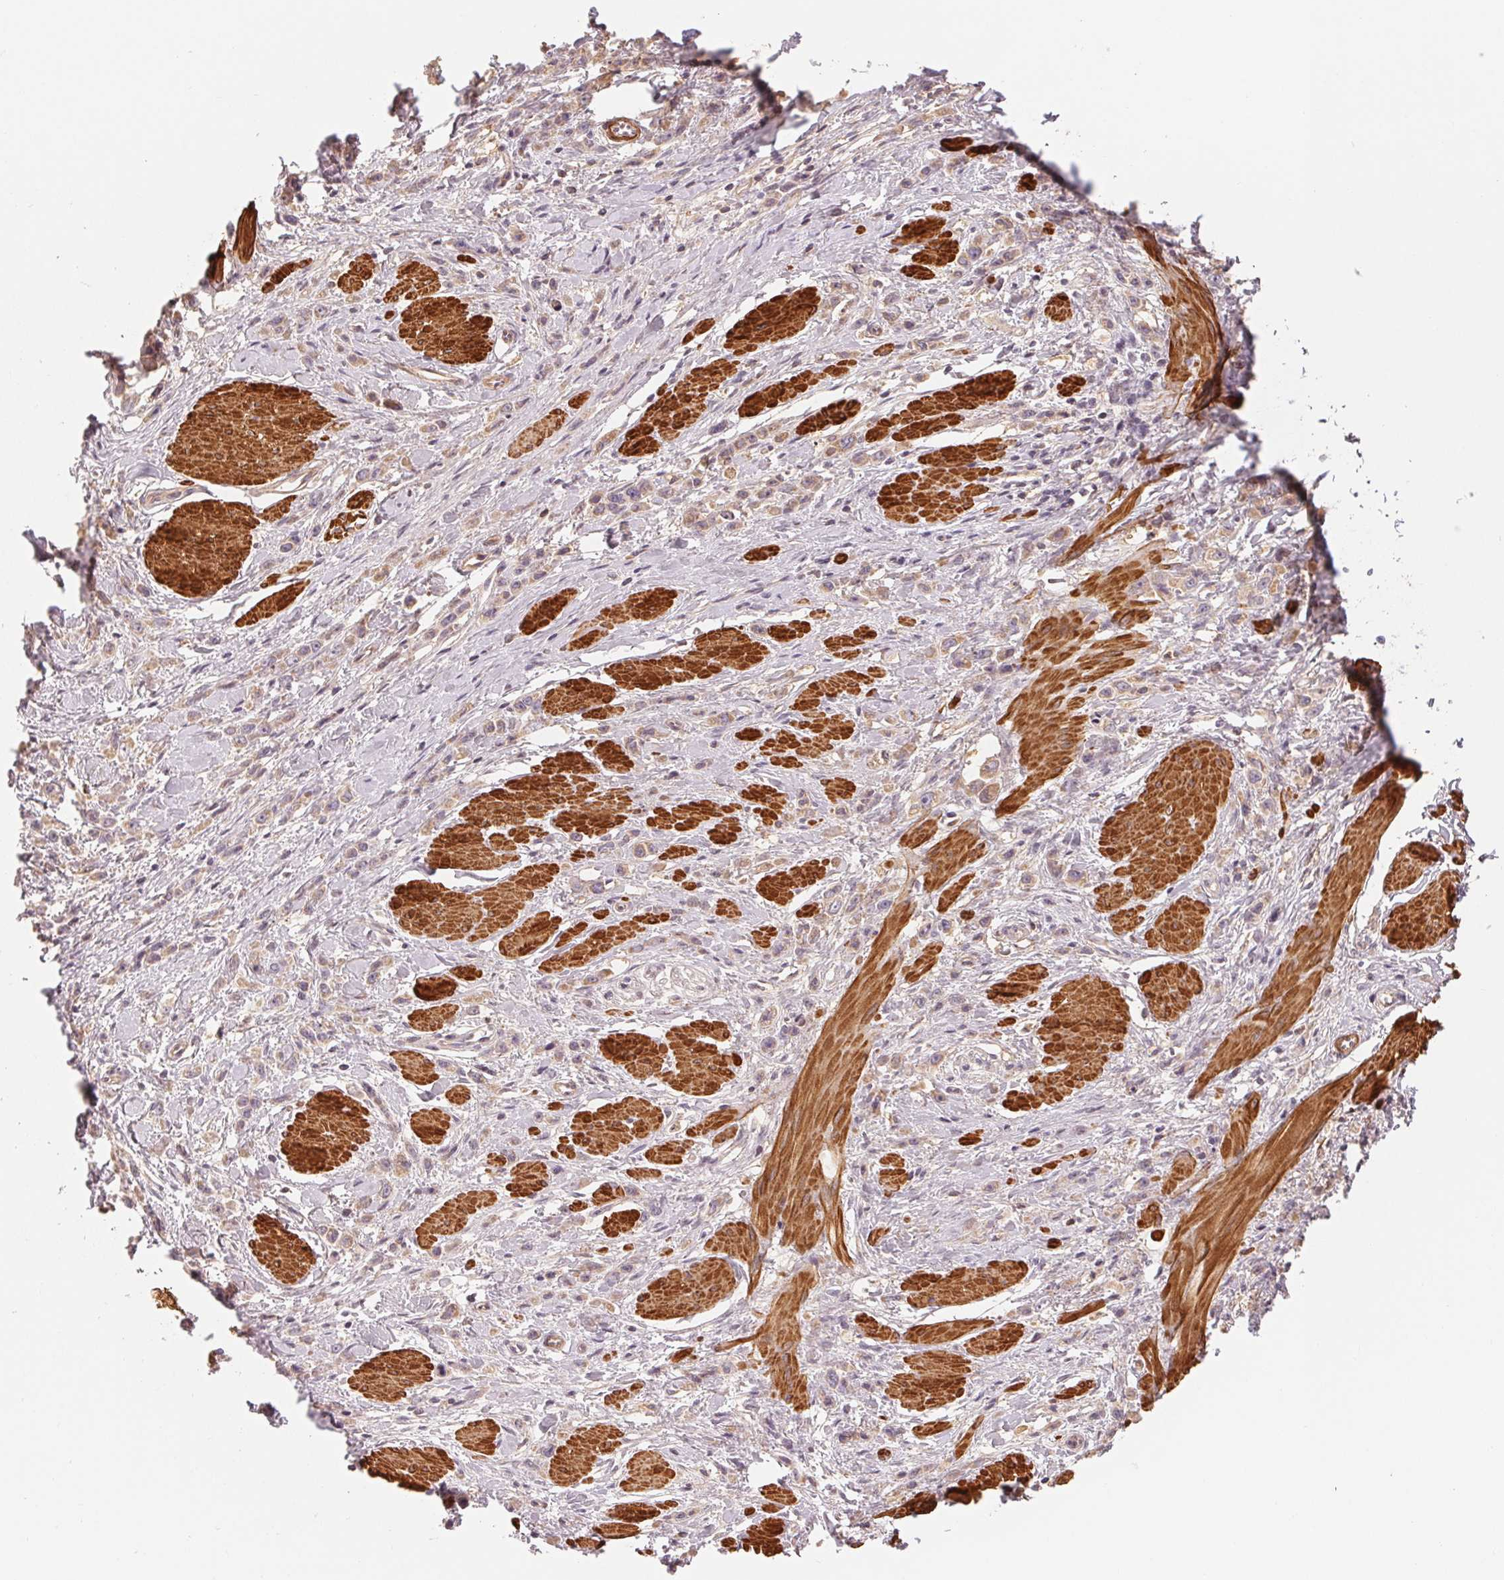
{"staining": {"intensity": "weak", "quantity": "25%-75%", "location": "cytoplasmic/membranous"}, "tissue": "stomach cancer", "cell_type": "Tumor cells", "image_type": "cancer", "snomed": [{"axis": "morphology", "description": "Adenocarcinoma, NOS"}, {"axis": "topography", "description": "Stomach"}], "caption": "IHC micrograph of neoplastic tissue: stomach cancer (adenocarcinoma) stained using IHC demonstrates low levels of weak protein expression localized specifically in the cytoplasmic/membranous of tumor cells, appearing as a cytoplasmic/membranous brown color.", "gene": "CCDC112", "patient": {"sex": "male", "age": 47}}